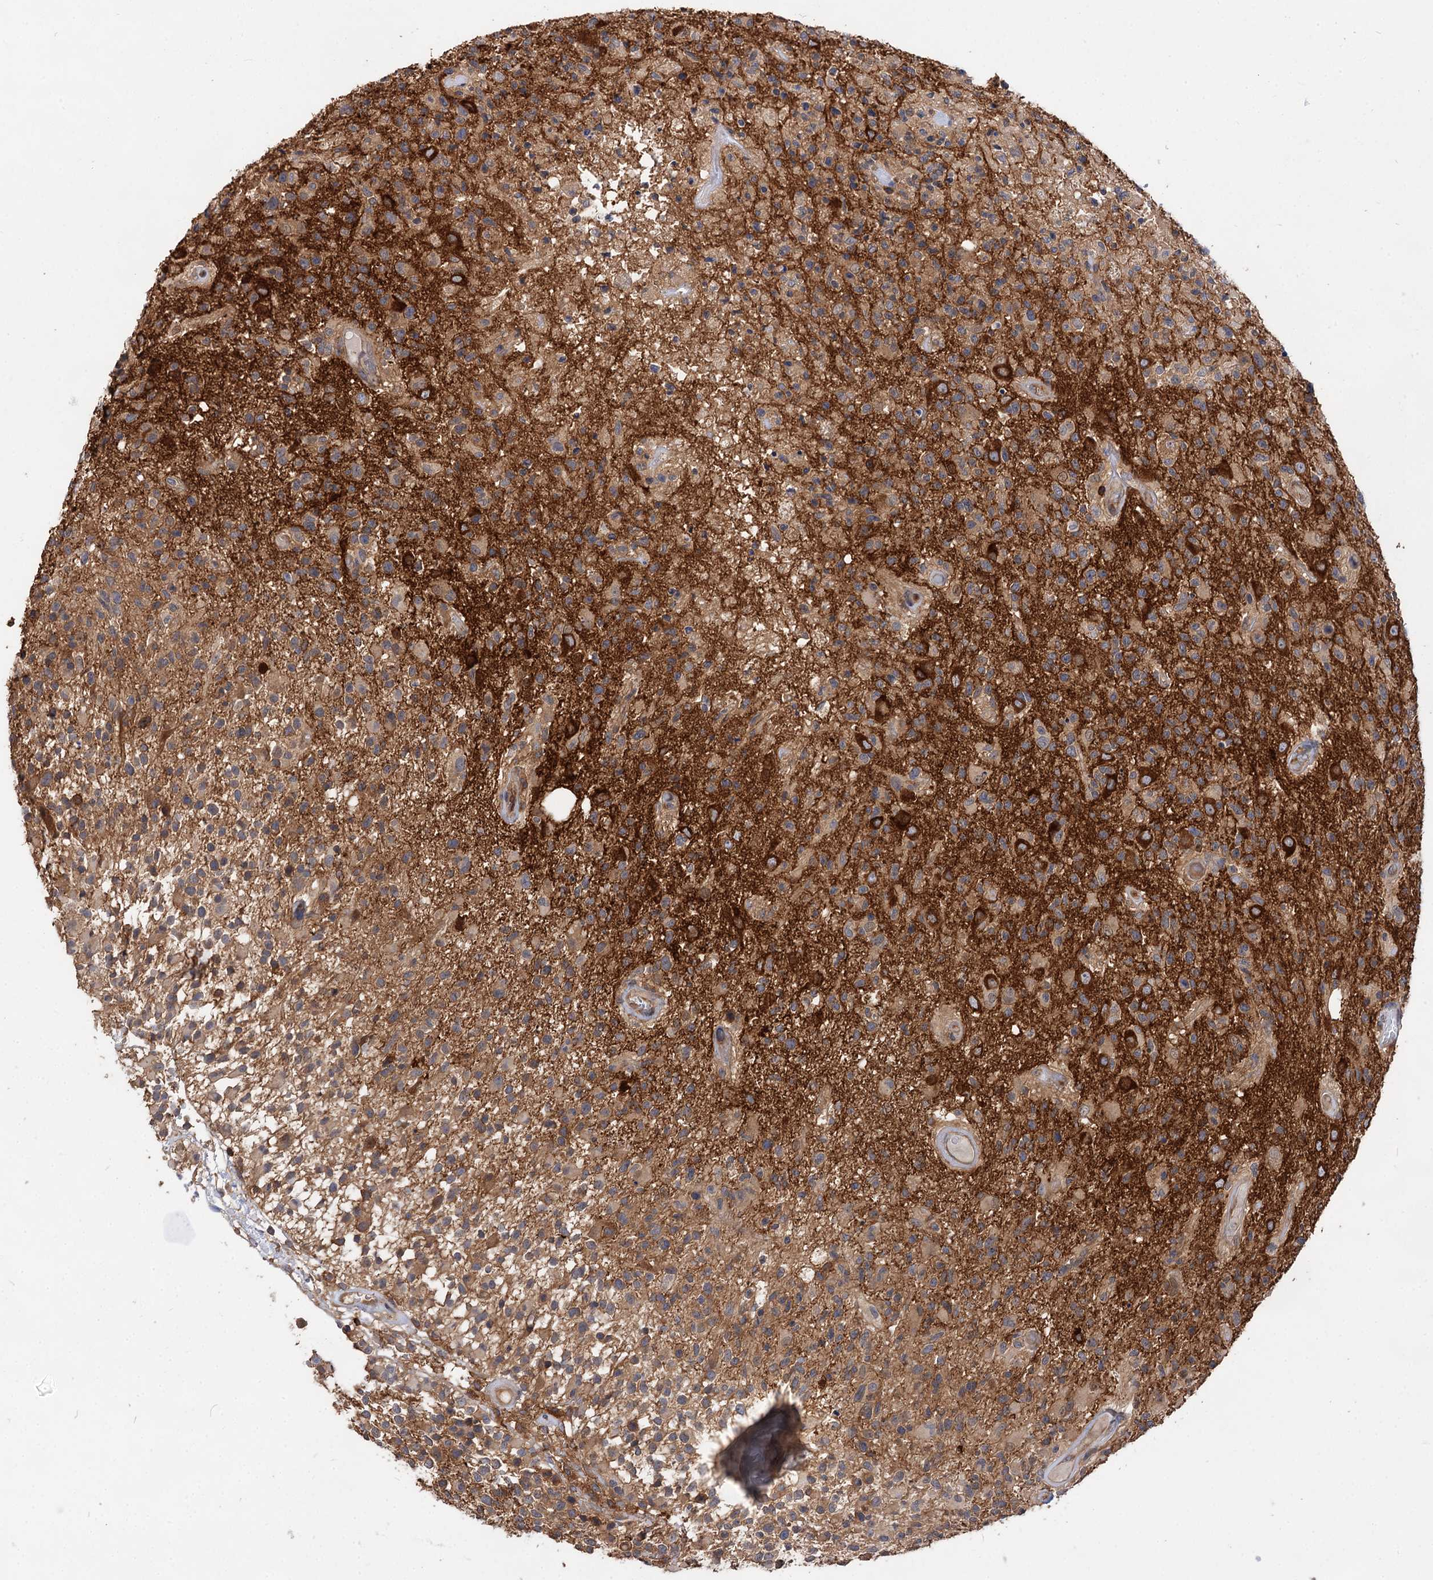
{"staining": {"intensity": "strong", "quantity": "<25%", "location": "cytoplasmic/membranous"}, "tissue": "glioma", "cell_type": "Tumor cells", "image_type": "cancer", "snomed": [{"axis": "morphology", "description": "Glioma, malignant, High grade"}, {"axis": "morphology", "description": "Glioblastoma, NOS"}, {"axis": "topography", "description": "Brain"}], "caption": "Immunohistochemical staining of malignant high-grade glioma exhibits strong cytoplasmic/membranous protein positivity in approximately <25% of tumor cells. (DAB = brown stain, brightfield microscopy at high magnification).", "gene": "PACS1", "patient": {"sex": "male", "age": 60}}